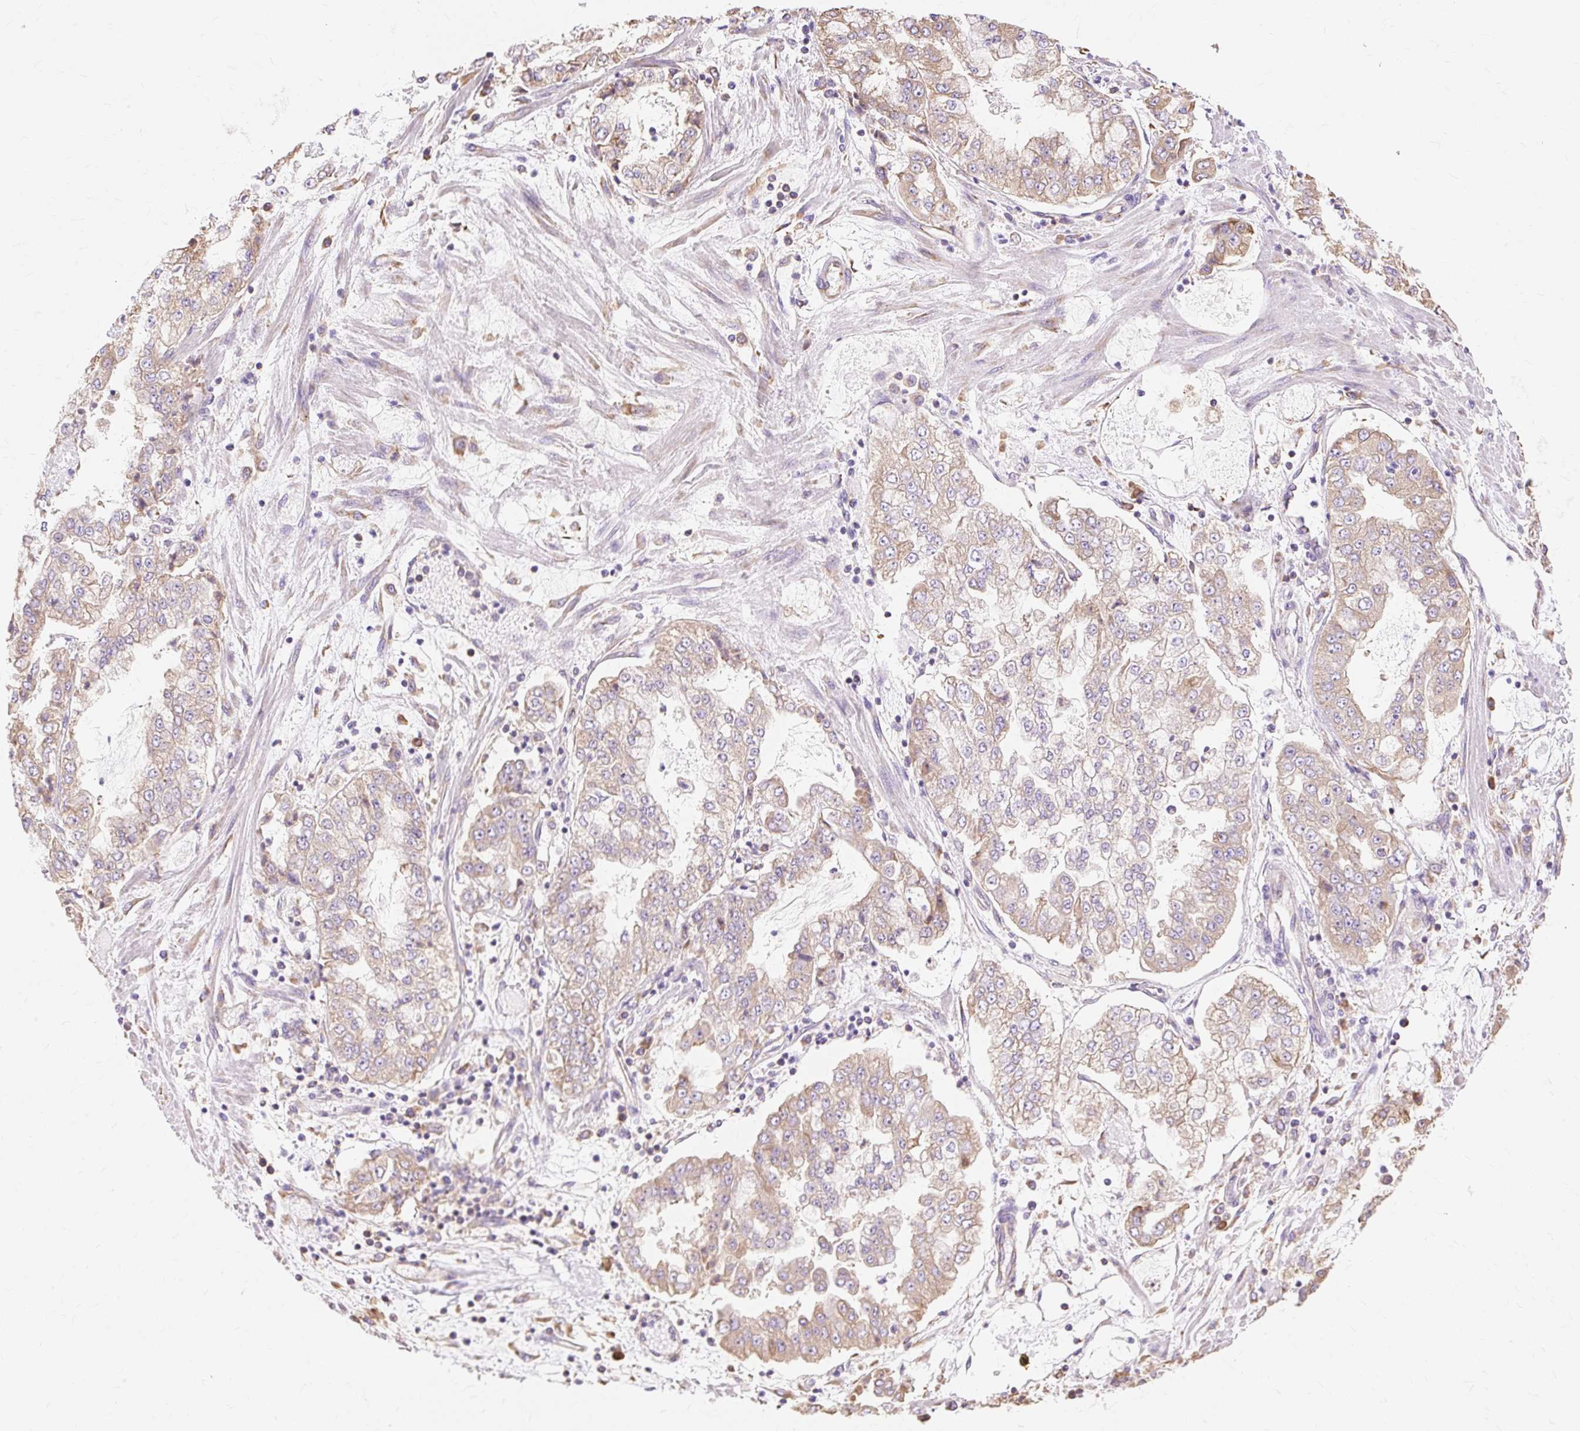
{"staining": {"intensity": "weak", "quantity": ">75%", "location": "cytoplasmic/membranous"}, "tissue": "stomach cancer", "cell_type": "Tumor cells", "image_type": "cancer", "snomed": [{"axis": "morphology", "description": "Adenocarcinoma, NOS"}, {"axis": "topography", "description": "Stomach"}], "caption": "About >75% of tumor cells in stomach cancer (adenocarcinoma) show weak cytoplasmic/membranous protein positivity as visualized by brown immunohistochemical staining.", "gene": "RPS17", "patient": {"sex": "male", "age": 76}}